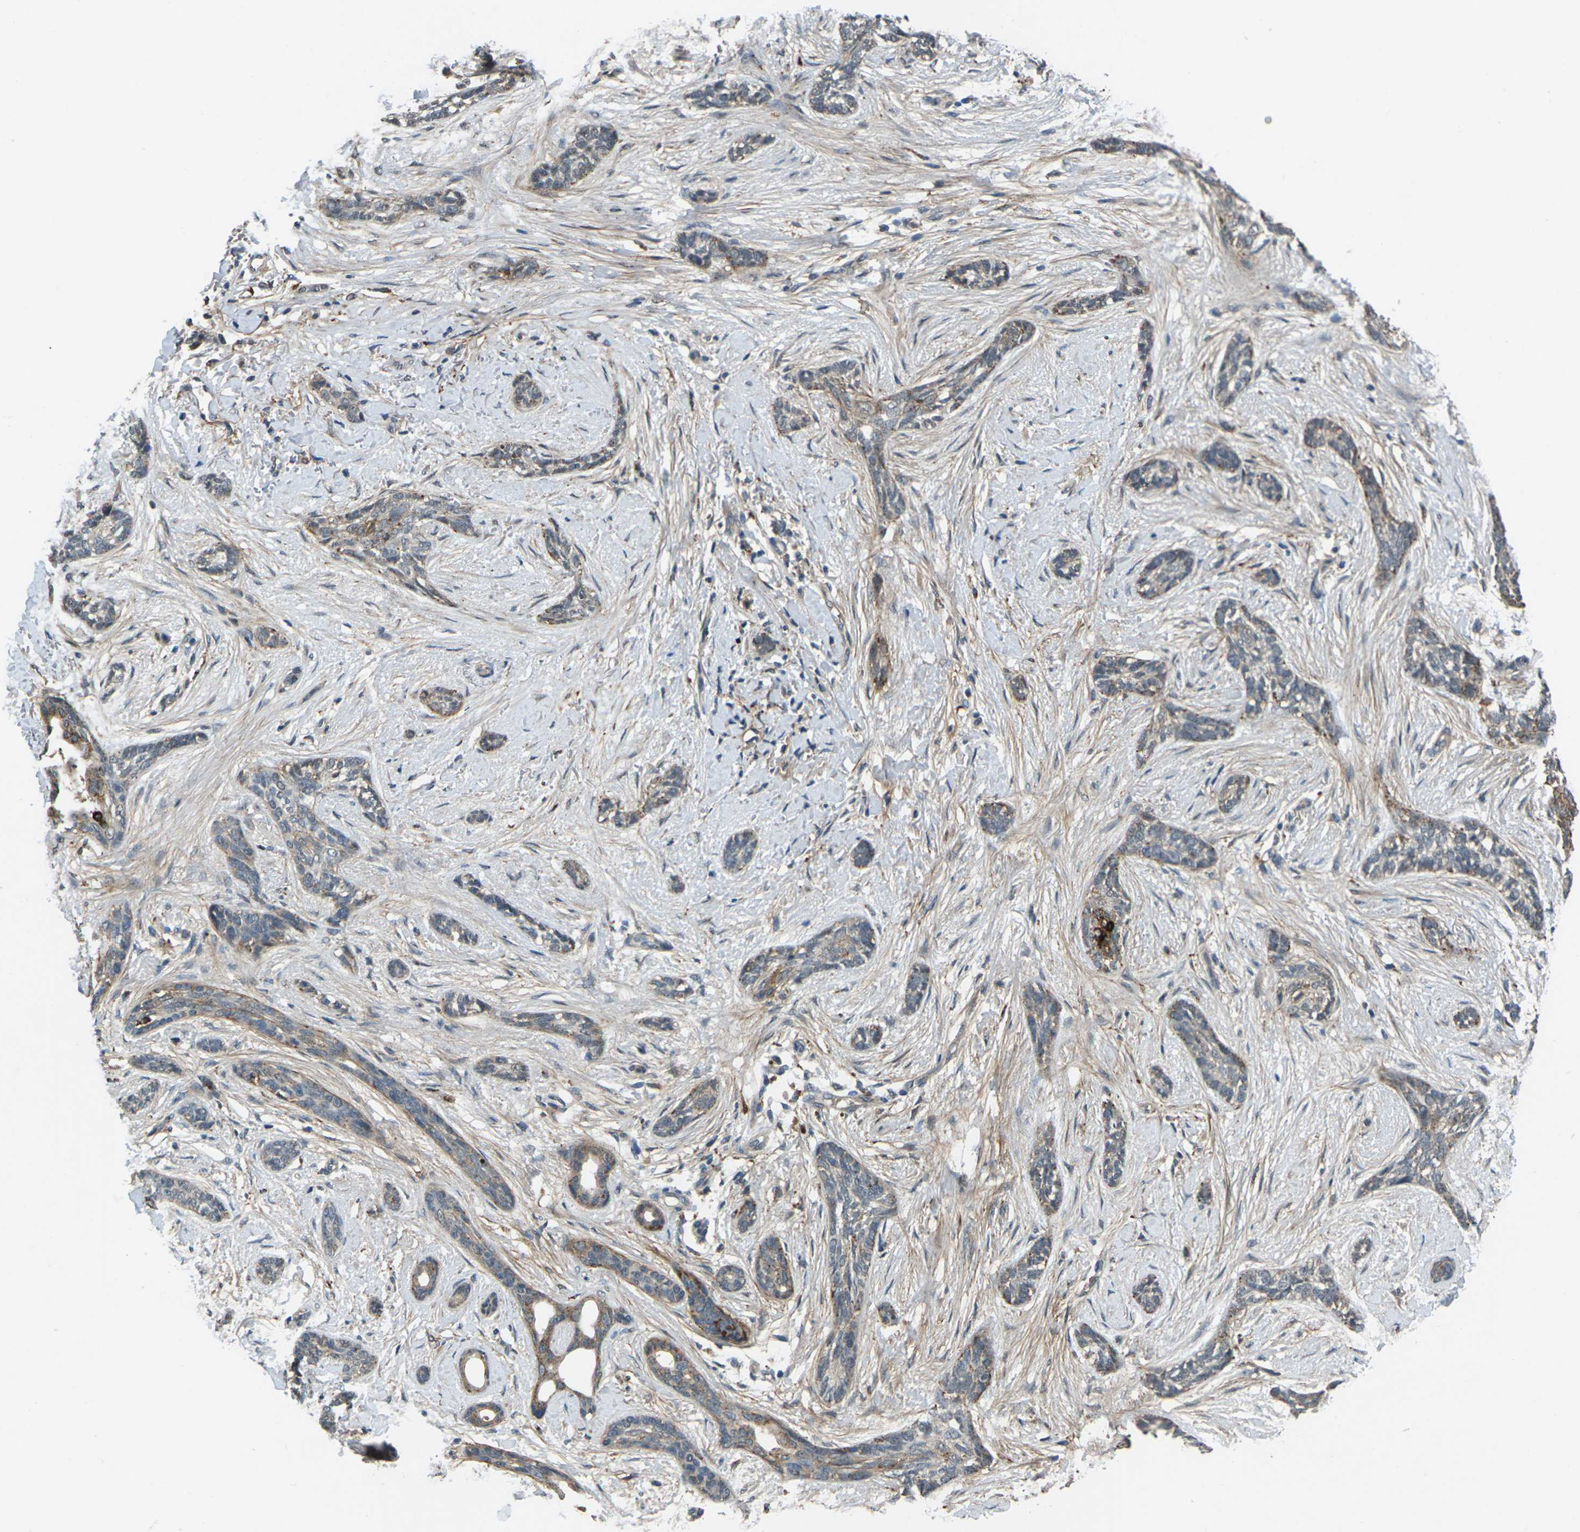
{"staining": {"intensity": "weak", "quantity": "<25%", "location": "cytoplasmic/membranous"}, "tissue": "skin cancer", "cell_type": "Tumor cells", "image_type": "cancer", "snomed": [{"axis": "morphology", "description": "Basal cell carcinoma"}, {"axis": "morphology", "description": "Adnexal tumor, benign"}, {"axis": "topography", "description": "Skin"}], "caption": "Tumor cells show no significant protein staining in skin basal cell carcinoma.", "gene": "SLC31A2", "patient": {"sex": "female", "age": 42}}